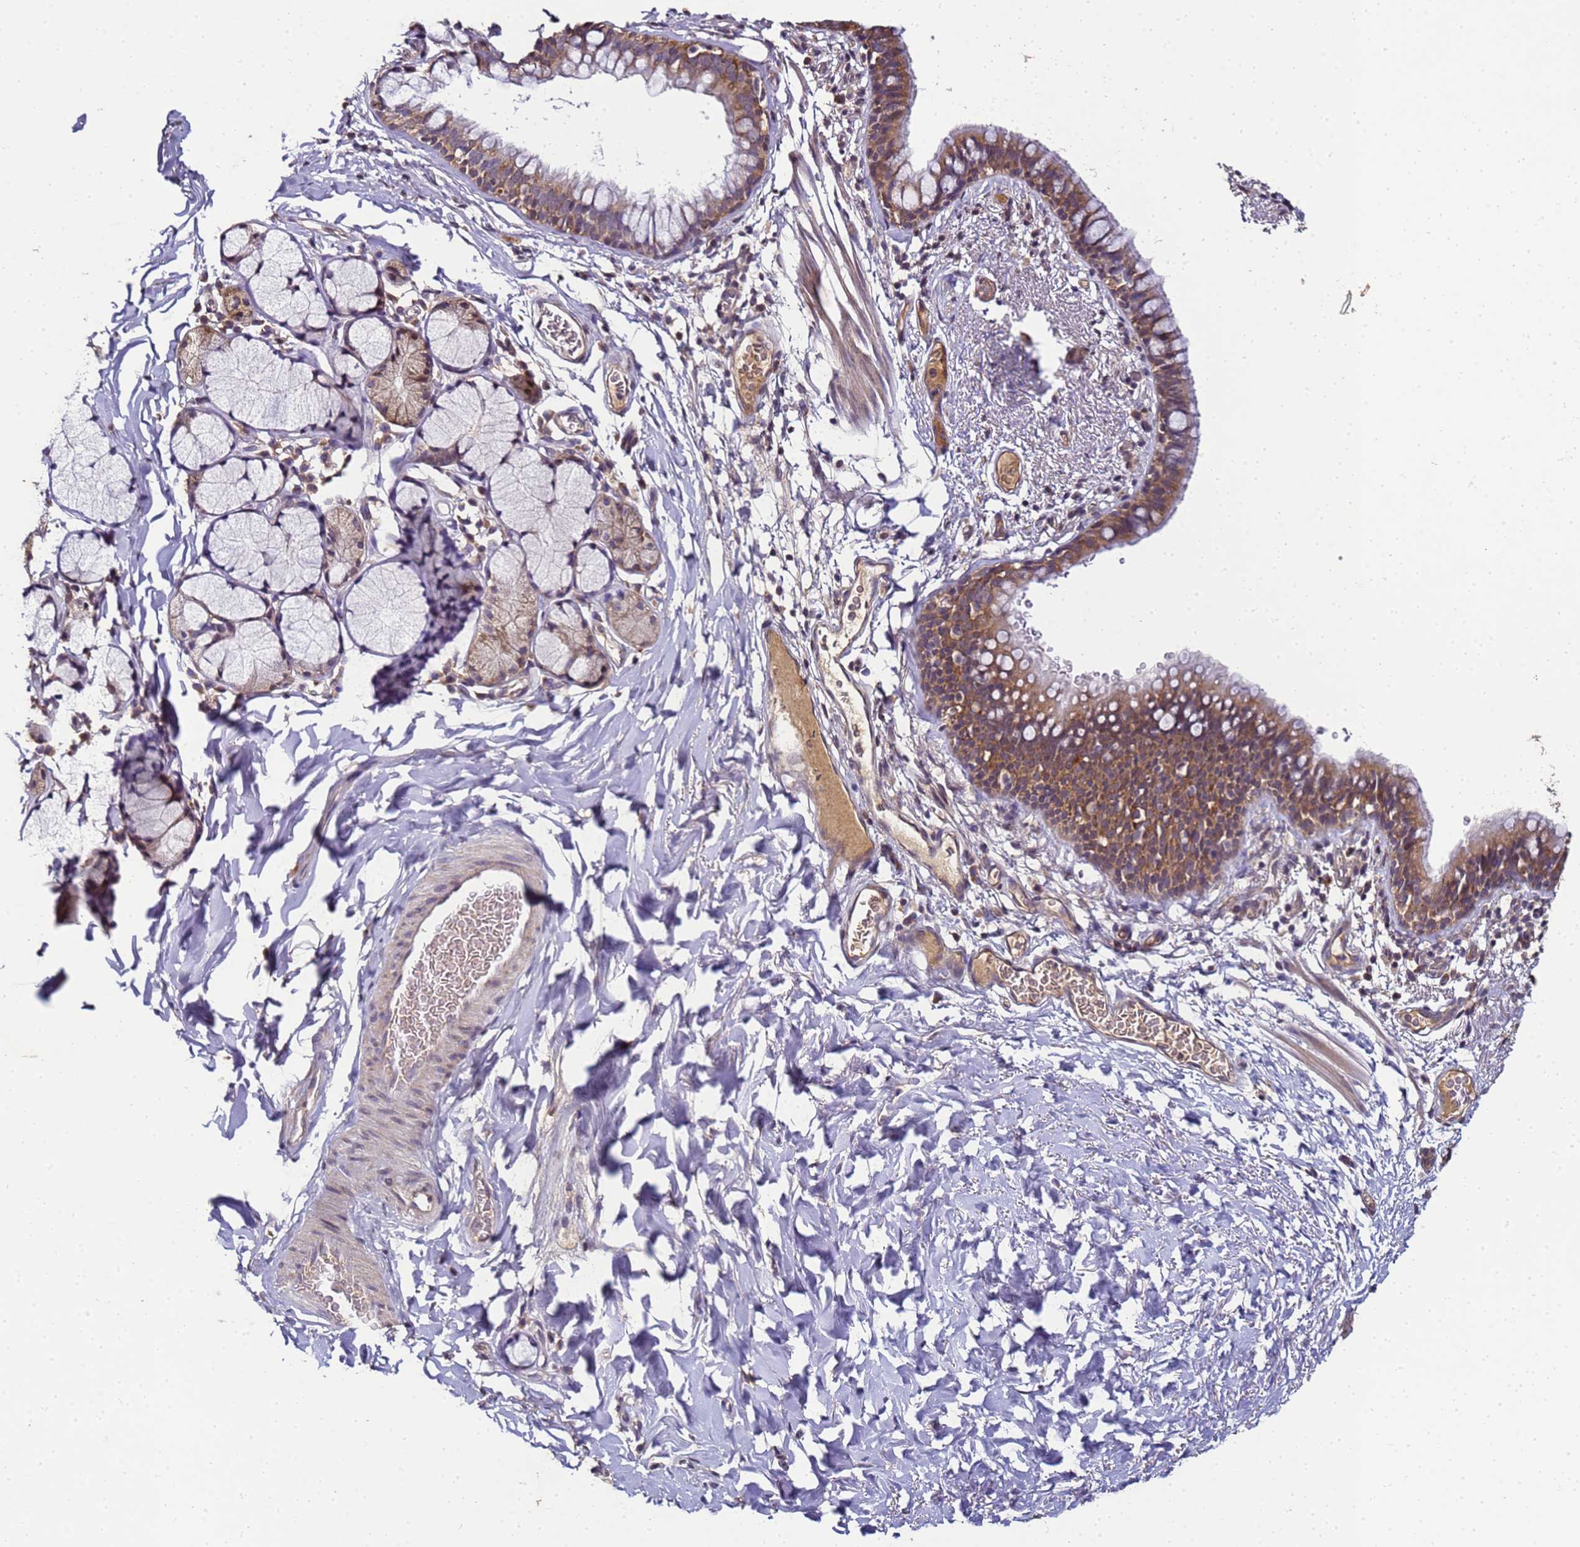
{"staining": {"intensity": "moderate", "quantity": ">75%", "location": "cytoplasmic/membranous"}, "tissue": "bronchus", "cell_type": "Respiratory epithelial cells", "image_type": "normal", "snomed": [{"axis": "morphology", "description": "Normal tissue, NOS"}, {"axis": "topography", "description": "Cartilage tissue"}, {"axis": "topography", "description": "Bronchus"}], "caption": "A brown stain shows moderate cytoplasmic/membranous staining of a protein in respiratory epithelial cells of normal human bronchus.", "gene": "ANKRD17", "patient": {"sex": "female", "age": 36}}